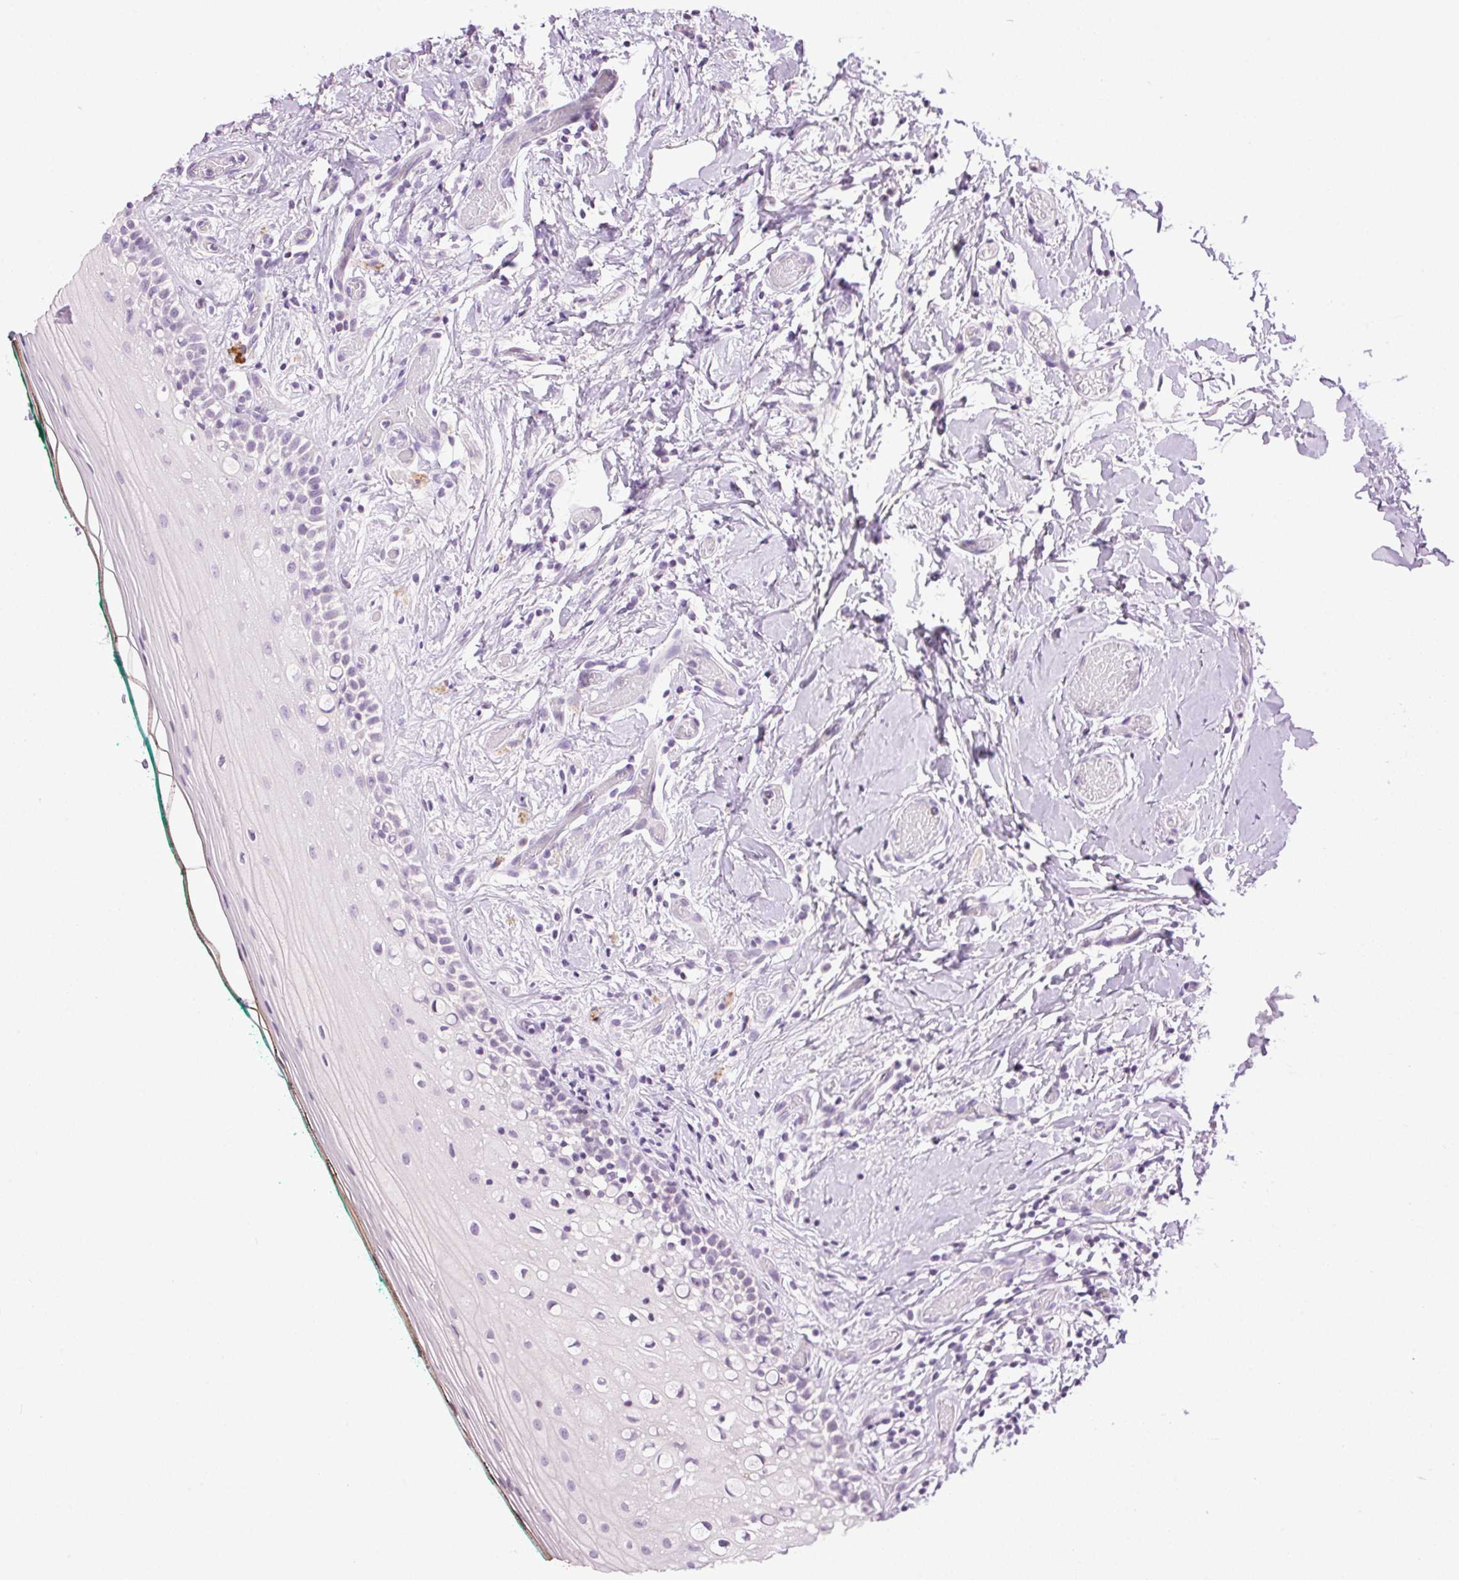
{"staining": {"intensity": "negative", "quantity": "none", "location": "none"}, "tissue": "oral mucosa", "cell_type": "Squamous epithelial cells", "image_type": "normal", "snomed": [{"axis": "morphology", "description": "Normal tissue, NOS"}, {"axis": "topography", "description": "Oral tissue"}], "caption": "This is a histopathology image of immunohistochemistry staining of normal oral mucosa, which shows no expression in squamous epithelial cells.", "gene": "TMEM88B", "patient": {"sex": "female", "age": 83}}